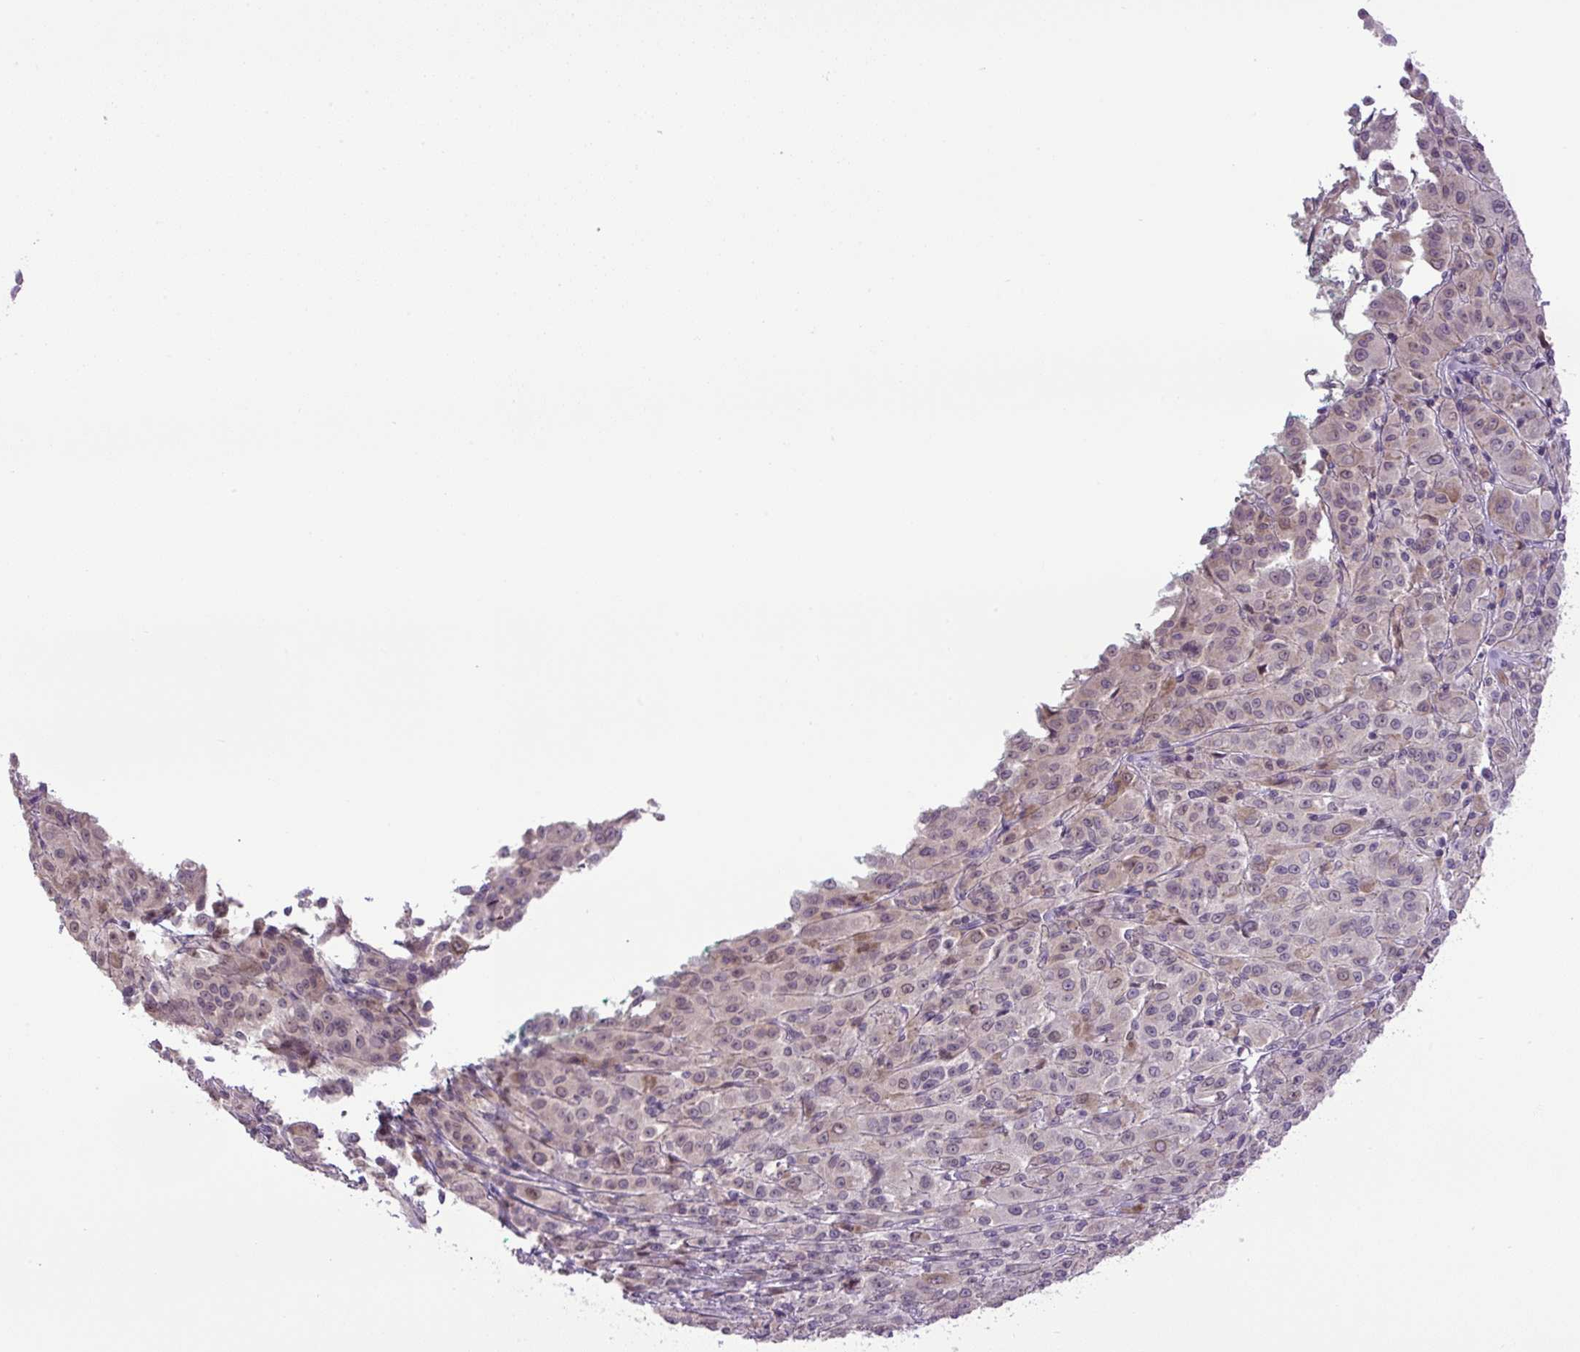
{"staining": {"intensity": "weak", "quantity": "<25%", "location": "nuclear"}, "tissue": "melanoma", "cell_type": "Tumor cells", "image_type": "cancer", "snomed": [{"axis": "morphology", "description": "Malignant melanoma, NOS"}, {"axis": "topography", "description": "Skin"}], "caption": "This is an immunohistochemistry histopathology image of human melanoma. There is no expression in tumor cells.", "gene": "KPNA1", "patient": {"sex": "female", "age": 52}}